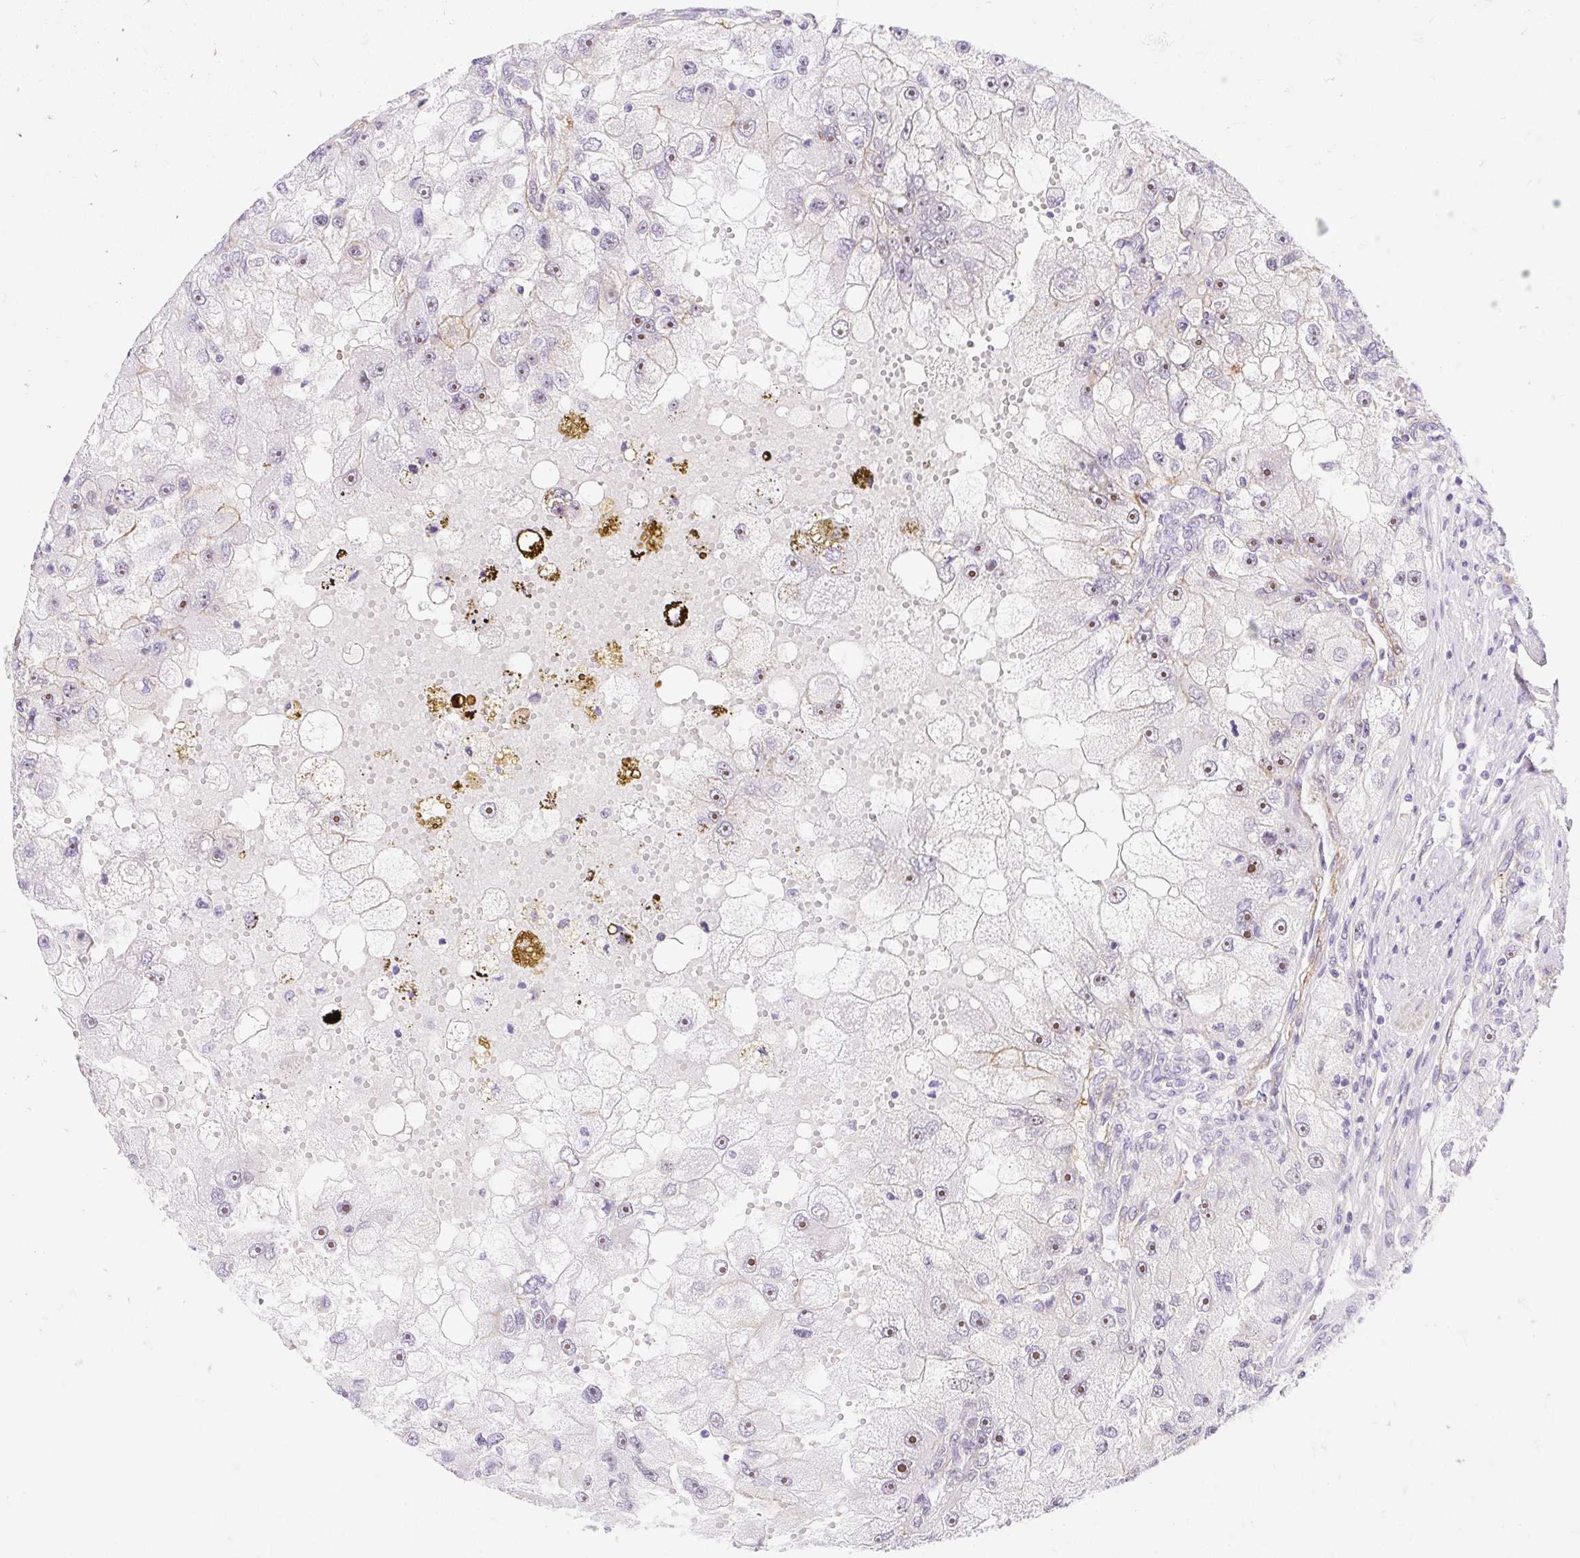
{"staining": {"intensity": "moderate", "quantity": "25%-75%", "location": "nuclear"}, "tissue": "renal cancer", "cell_type": "Tumor cells", "image_type": "cancer", "snomed": [{"axis": "morphology", "description": "Adenocarcinoma, NOS"}, {"axis": "topography", "description": "Kidney"}], "caption": "Human renal cancer stained with a brown dye displays moderate nuclear positive positivity in about 25%-75% of tumor cells.", "gene": "OBP2A", "patient": {"sex": "male", "age": 63}}